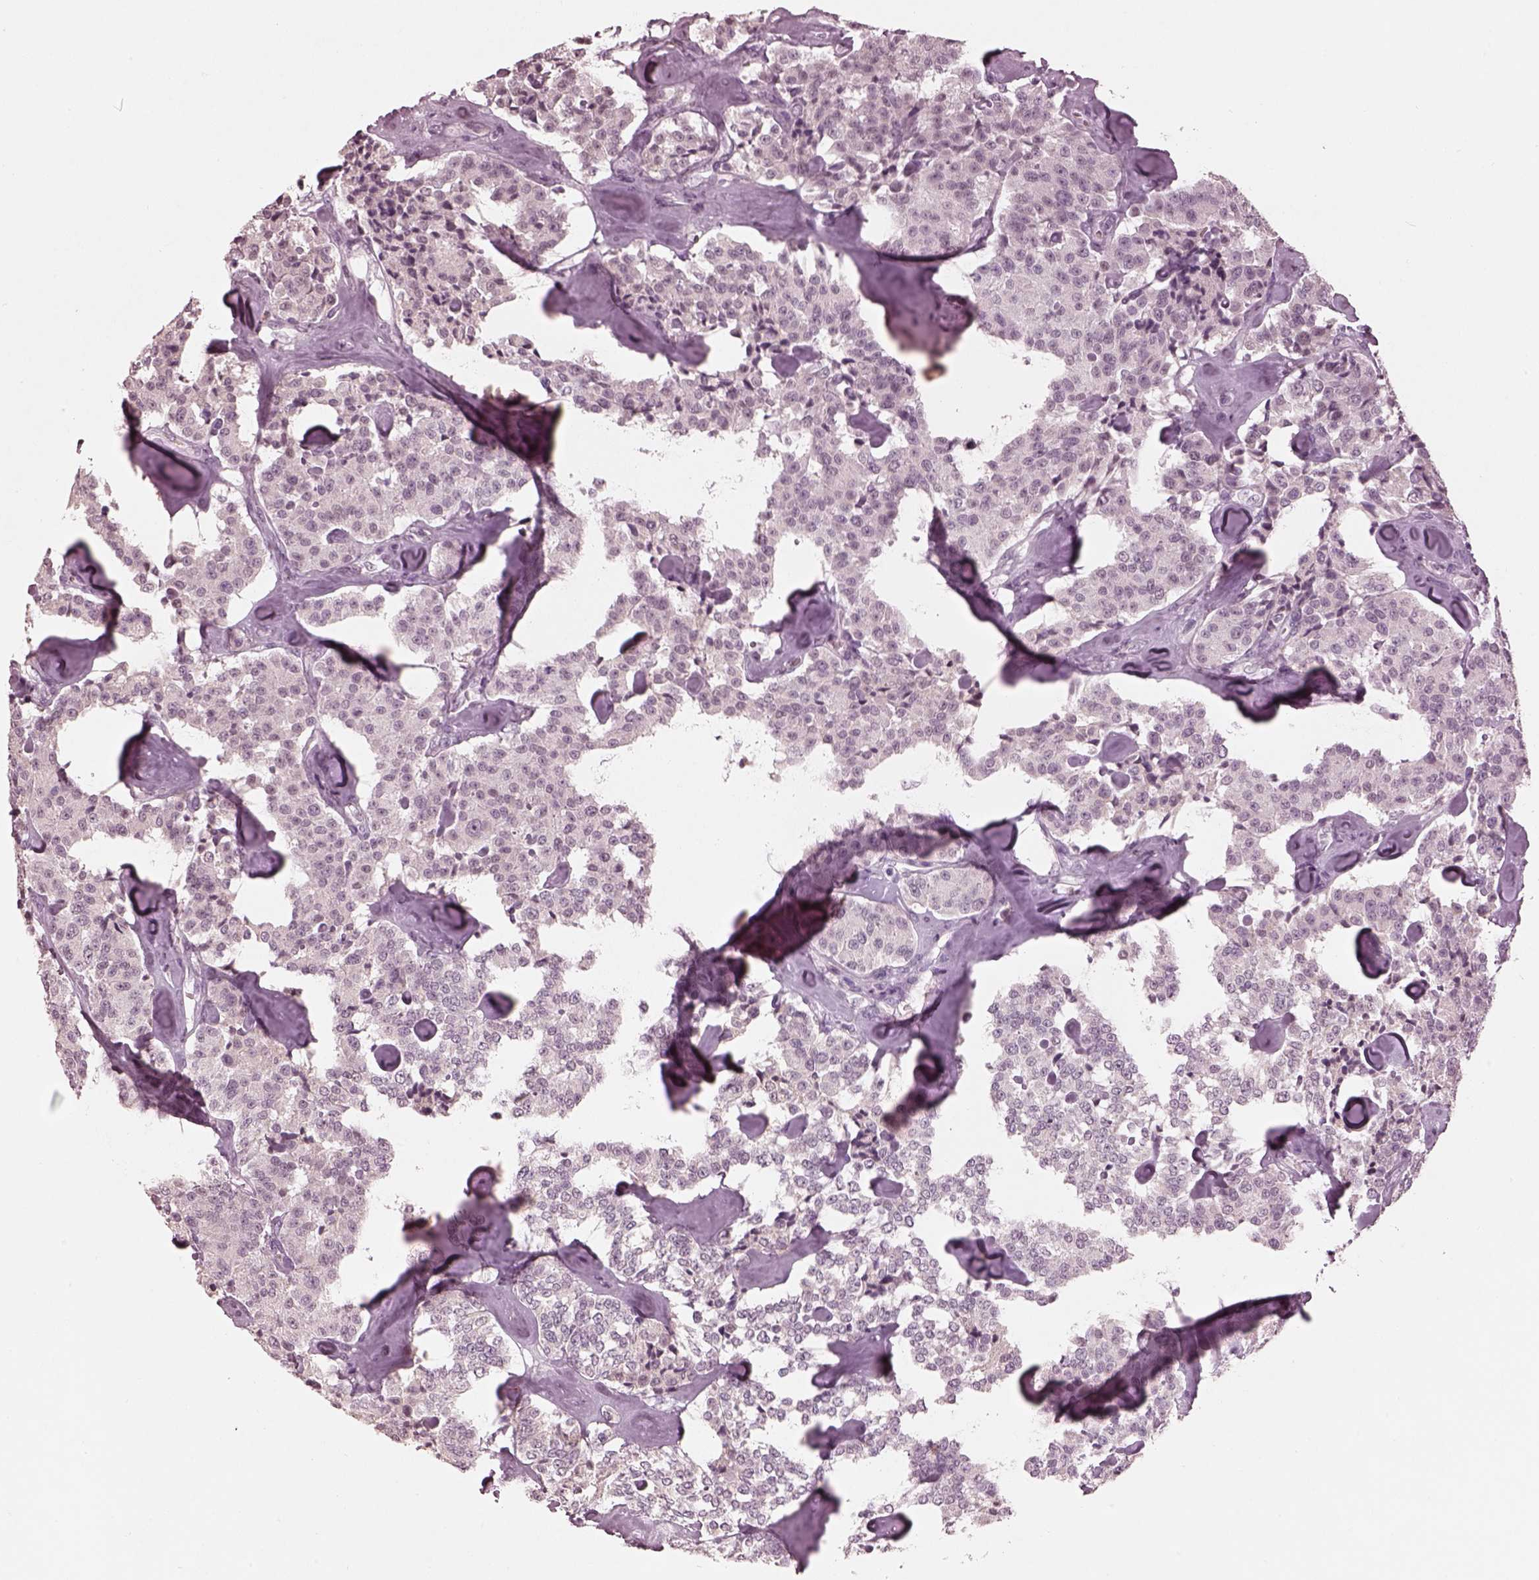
{"staining": {"intensity": "negative", "quantity": "none", "location": "none"}, "tissue": "carcinoid", "cell_type": "Tumor cells", "image_type": "cancer", "snomed": [{"axis": "morphology", "description": "Carcinoid, malignant, NOS"}, {"axis": "topography", "description": "Pancreas"}], "caption": "Tumor cells are negative for brown protein staining in carcinoid.", "gene": "KCNA2", "patient": {"sex": "male", "age": 41}}